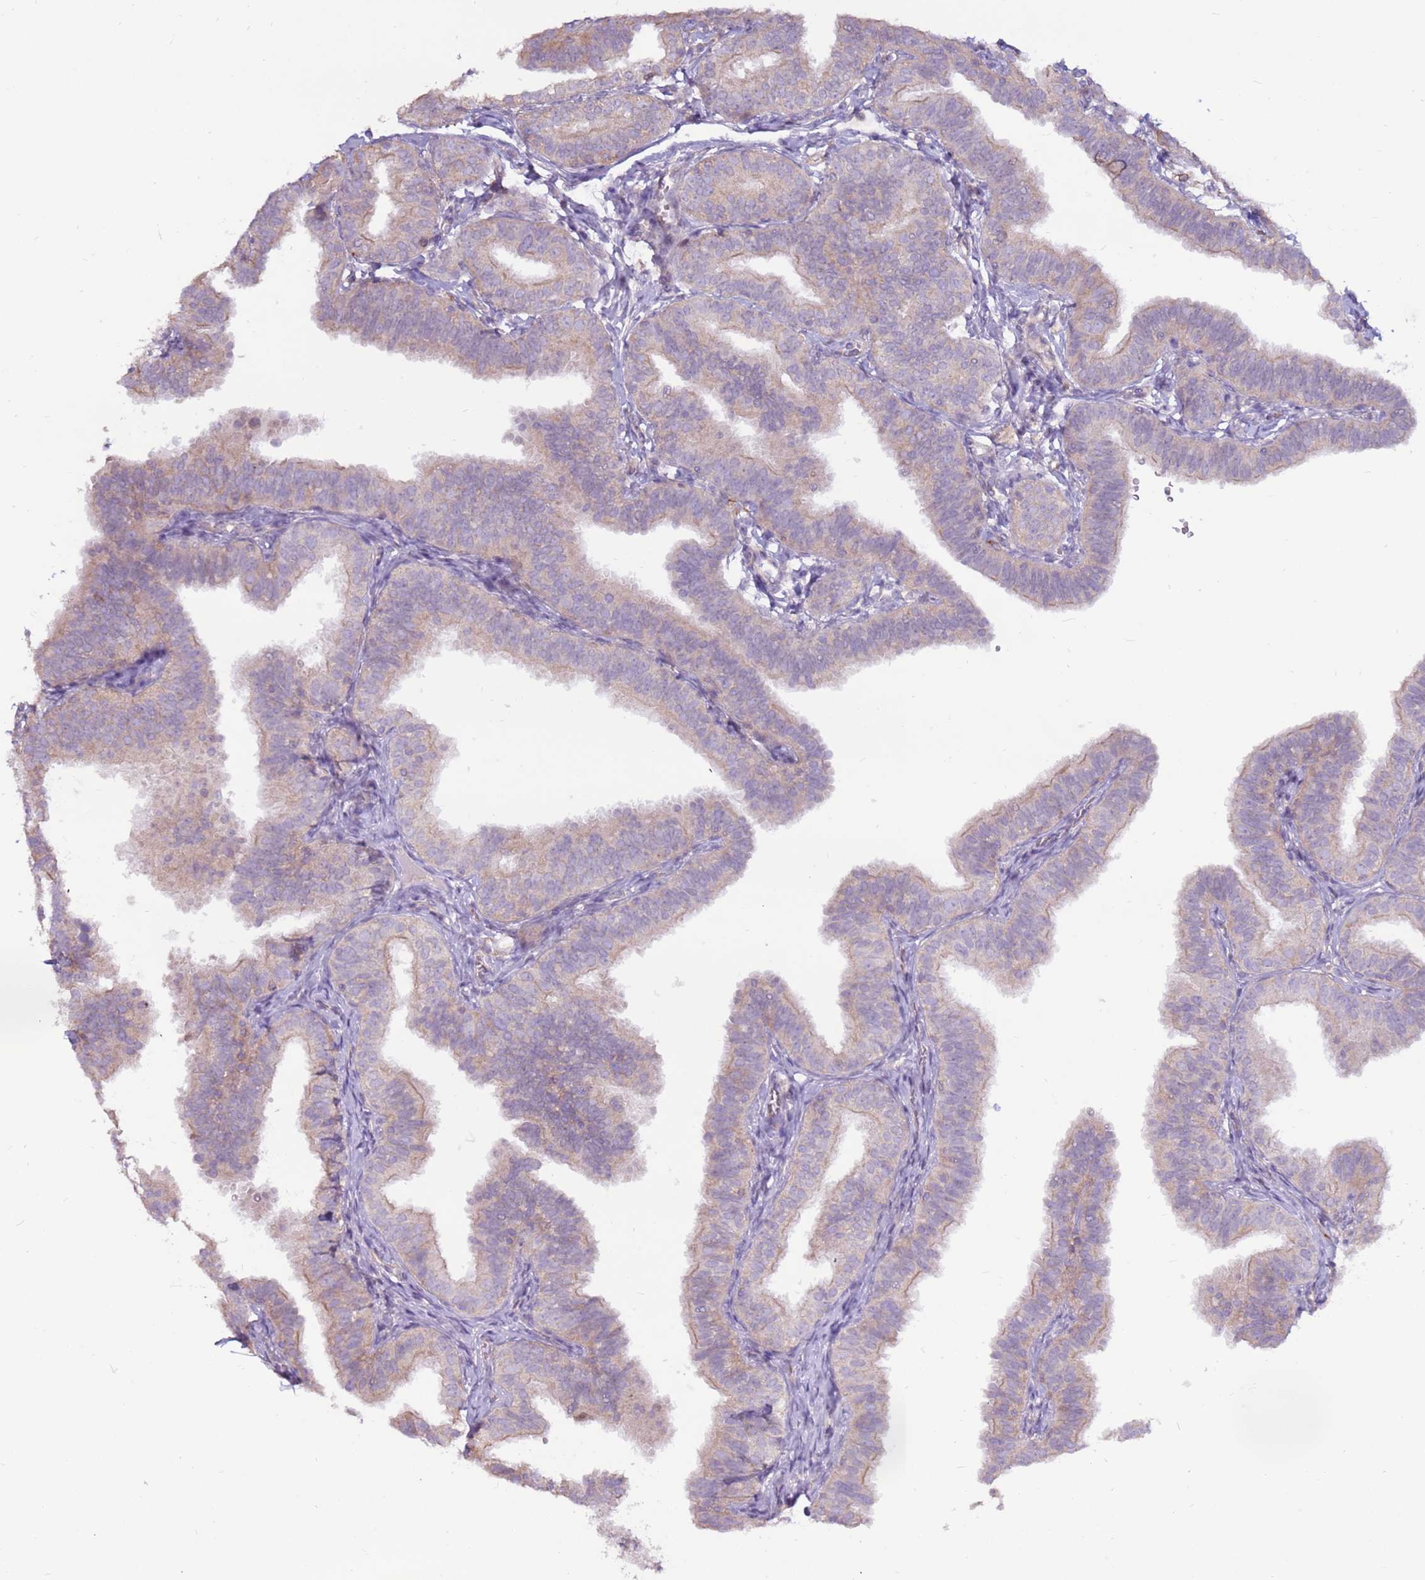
{"staining": {"intensity": "weak", "quantity": "<25%", "location": "cytoplasmic/membranous"}, "tissue": "fallopian tube", "cell_type": "Glandular cells", "image_type": "normal", "snomed": [{"axis": "morphology", "description": "Normal tissue, NOS"}, {"axis": "topography", "description": "Fallopian tube"}], "caption": "IHC photomicrograph of normal fallopian tube: human fallopian tube stained with DAB (3,3'-diaminobenzidine) displays no significant protein staining in glandular cells. (Stains: DAB immunohistochemistry (IHC) with hematoxylin counter stain, Microscopy: brightfield microscopy at high magnification).", "gene": "EVA1B", "patient": {"sex": "female", "age": 35}}